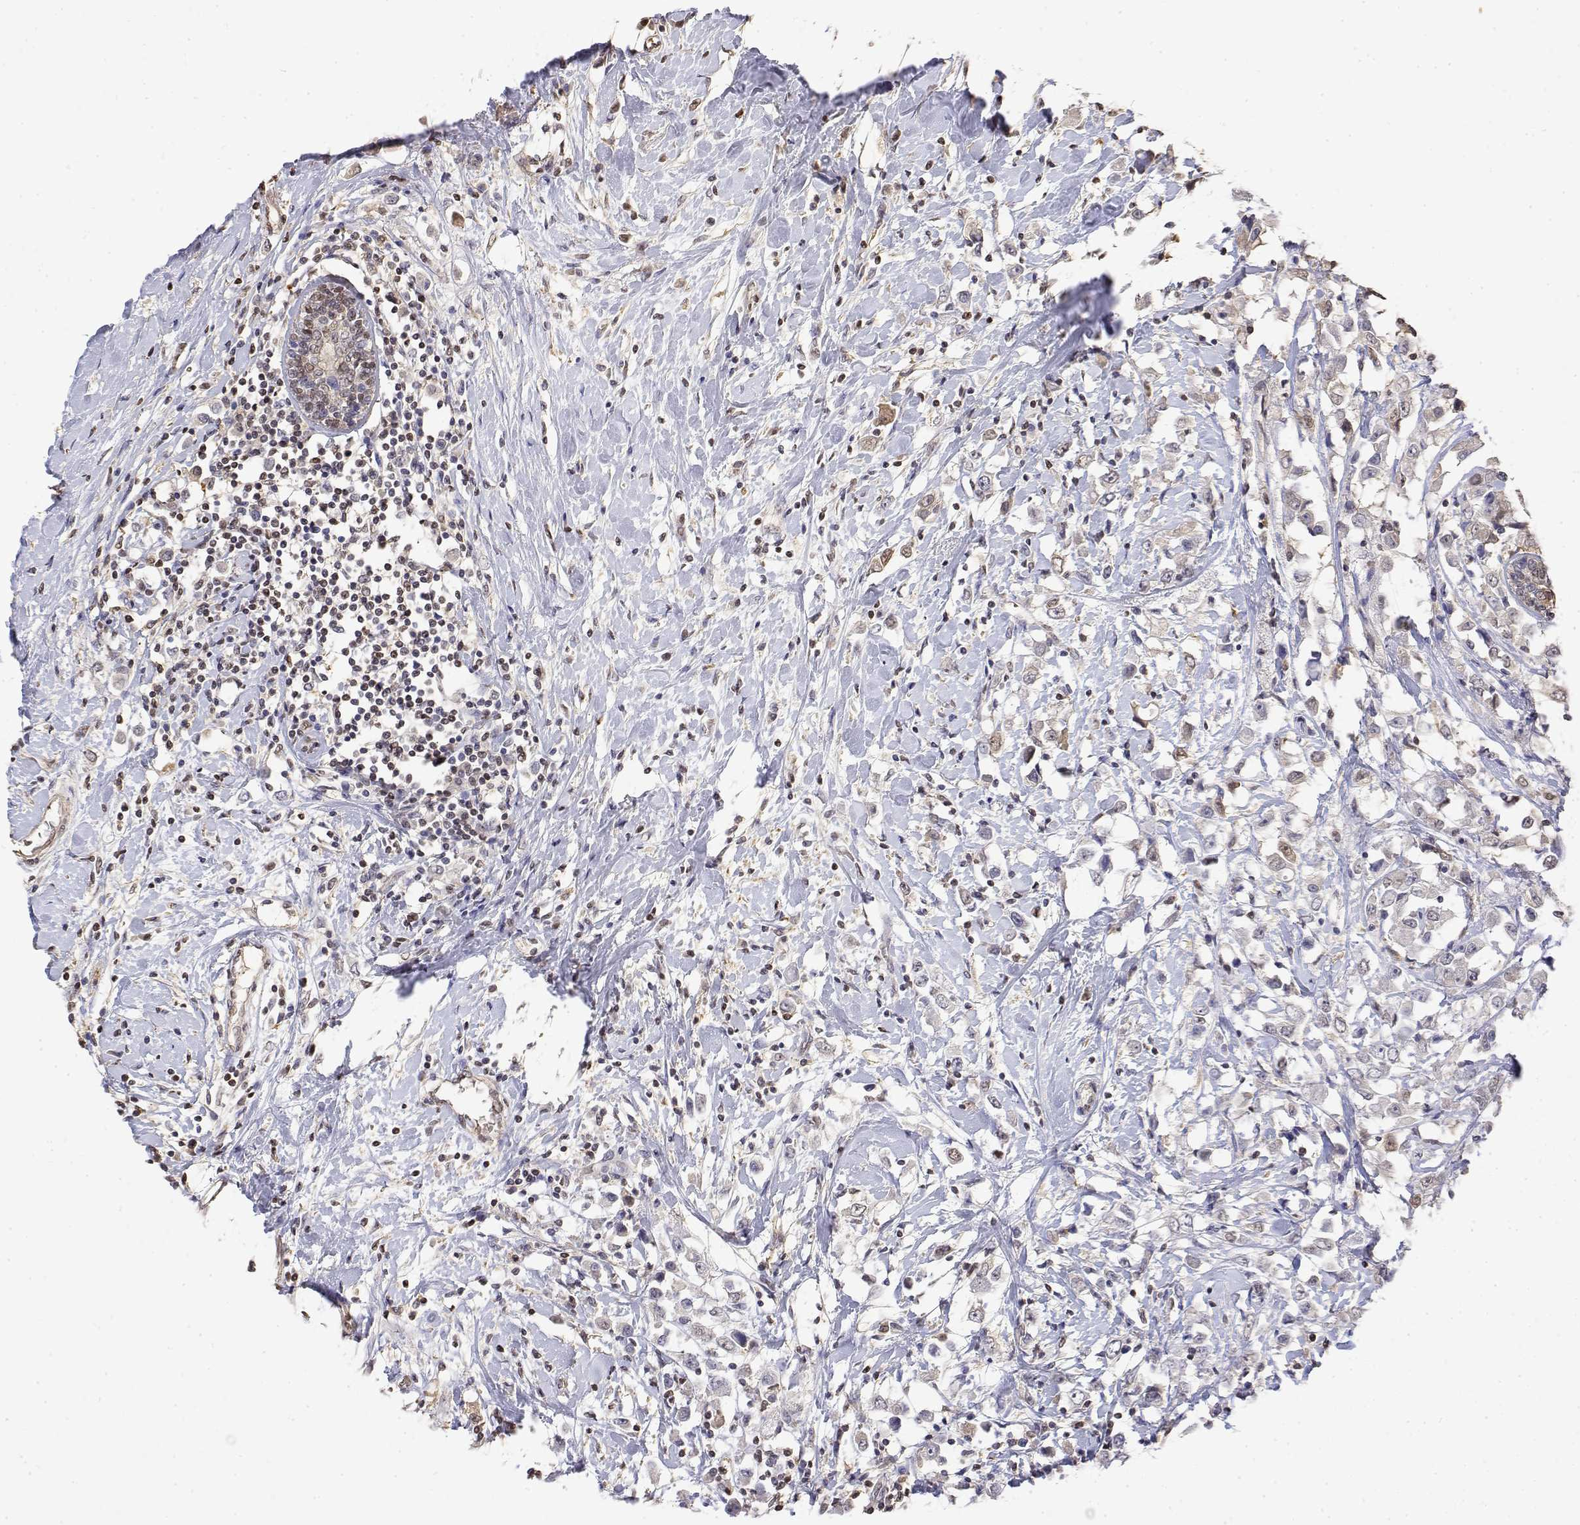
{"staining": {"intensity": "negative", "quantity": "none", "location": "none"}, "tissue": "breast cancer", "cell_type": "Tumor cells", "image_type": "cancer", "snomed": [{"axis": "morphology", "description": "Duct carcinoma"}, {"axis": "topography", "description": "Breast"}], "caption": "Immunohistochemistry (IHC) of breast cancer (invasive ductal carcinoma) reveals no expression in tumor cells. (DAB (3,3'-diaminobenzidine) IHC visualized using brightfield microscopy, high magnification).", "gene": "TPI1", "patient": {"sex": "female", "age": 61}}